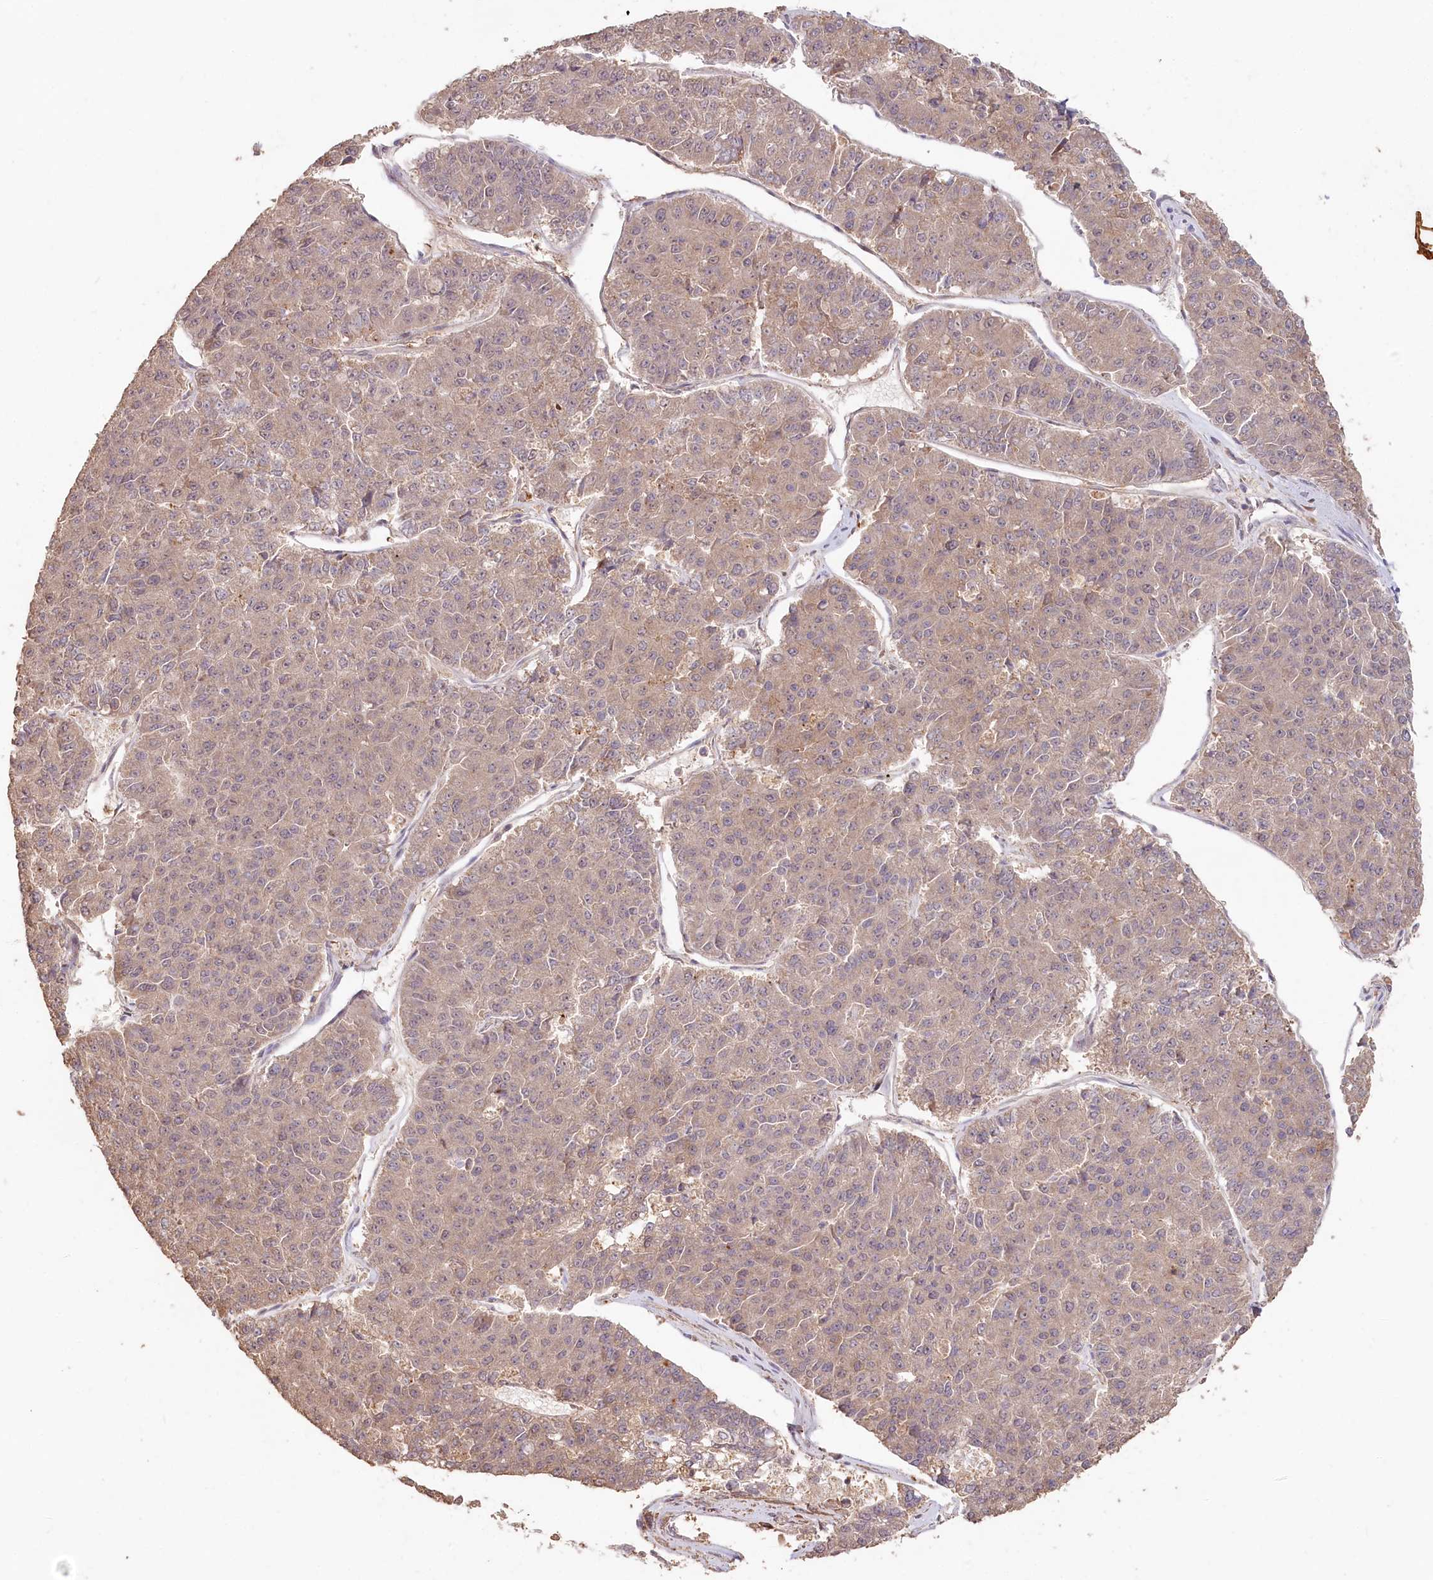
{"staining": {"intensity": "weak", "quantity": "25%-75%", "location": "cytoplasmic/membranous"}, "tissue": "pancreatic cancer", "cell_type": "Tumor cells", "image_type": "cancer", "snomed": [{"axis": "morphology", "description": "Adenocarcinoma, NOS"}, {"axis": "topography", "description": "Pancreas"}], "caption": "Tumor cells demonstrate low levels of weak cytoplasmic/membranous positivity in approximately 25%-75% of cells in human pancreatic adenocarcinoma.", "gene": "IRAK1BP1", "patient": {"sex": "male", "age": 50}}